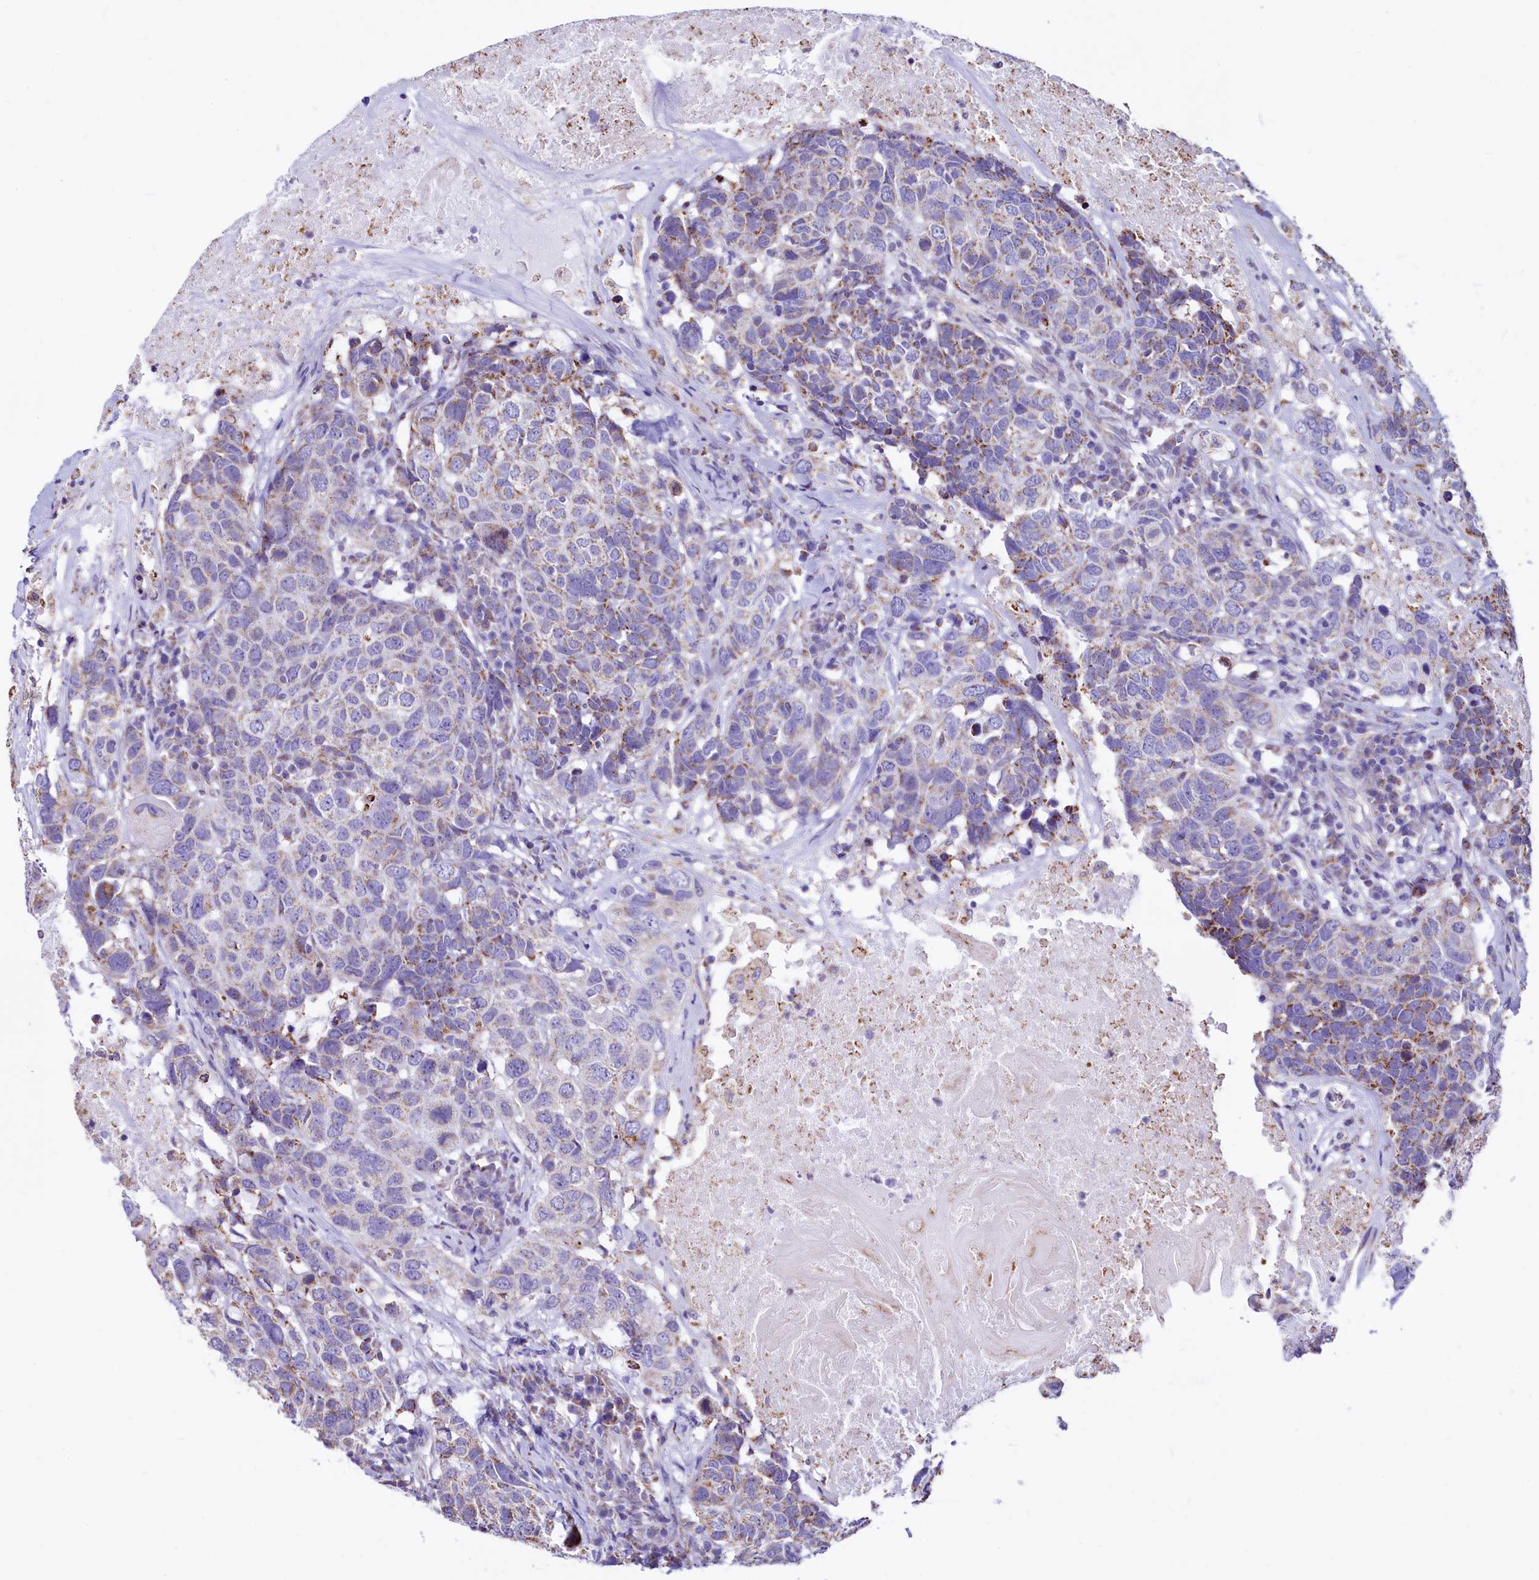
{"staining": {"intensity": "moderate", "quantity": "<25%", "location": "cytoplasmic/membranous"}, "tissue": "head and neck cancer", "cell_type": "Tumor cells", "image_type": "cancer", "snomed": [{"axis": "morphology", "description": "Squamous cell carcinoma, NOS"}, {"axis": "topography", "description": "Head-Neck"}], "caption": "Immunohistochemistry of squamous cell carcinoma (head and neck) reveals low levels of moderate cytoplasmic/membranous expression in about <25% of tumor cells.", "gene": "VWCE", "patient": {"sex": "male", "age": 66}}